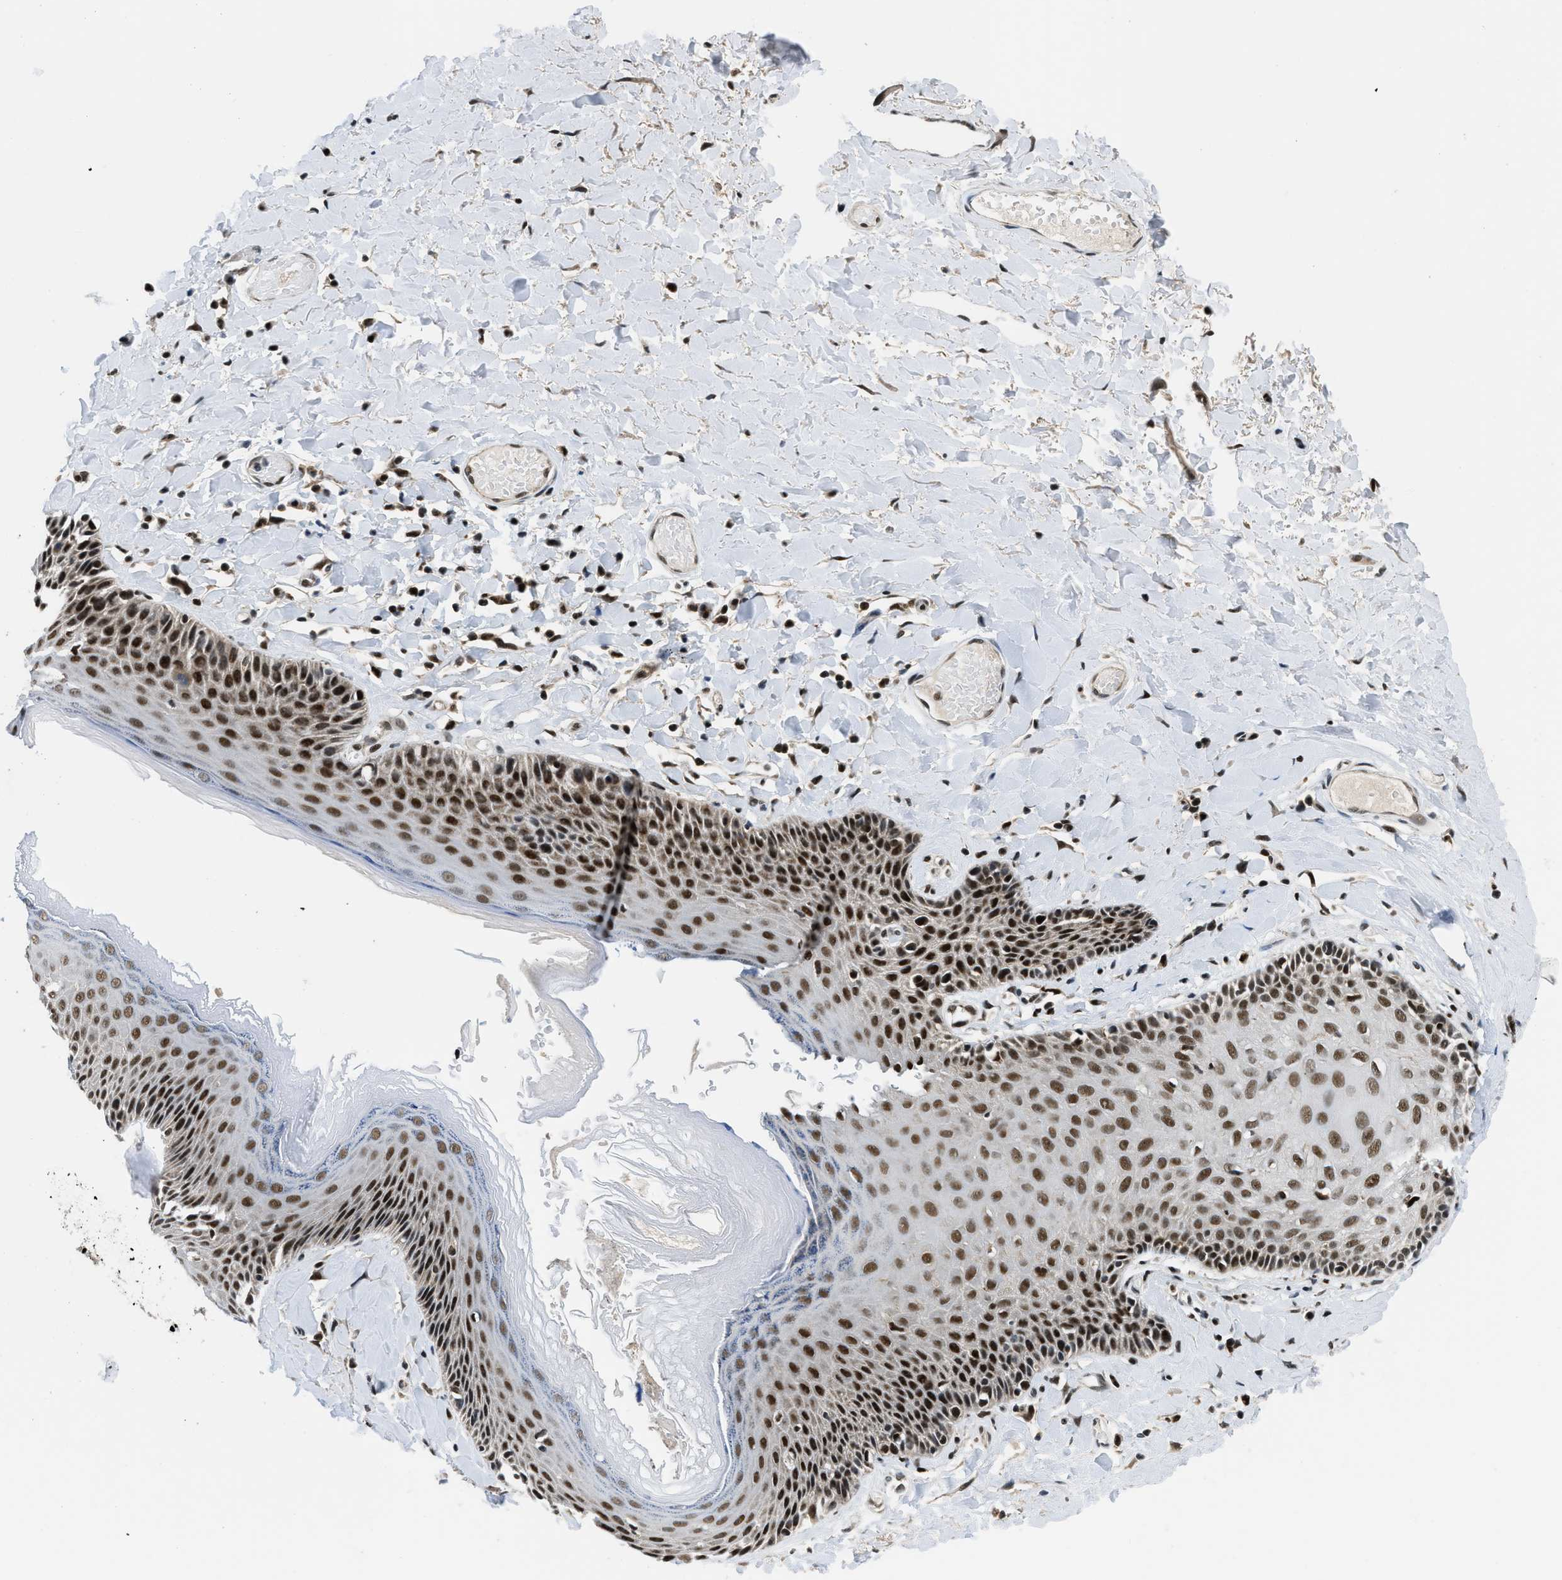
{"staining": {"intensity": "strong", "quantity": ">75%", "location": "nuclear"}, "tissue": "skin", "cell_type": "Epidermal cells", "image_type": "normal", "snomed": [{"axis": "morphology", "description": "Normal tissue, NOS"}, {"axis": "topography", "description": "Anal"}], "caption": "Protein staining of benign skin reveals strong nuclear positivity in about >75% of epidermal cells. (IHC, brightfield microscopy, high magnification).", "gene": "KDM3B", "patient": {"sex": "male", "age": 69}}